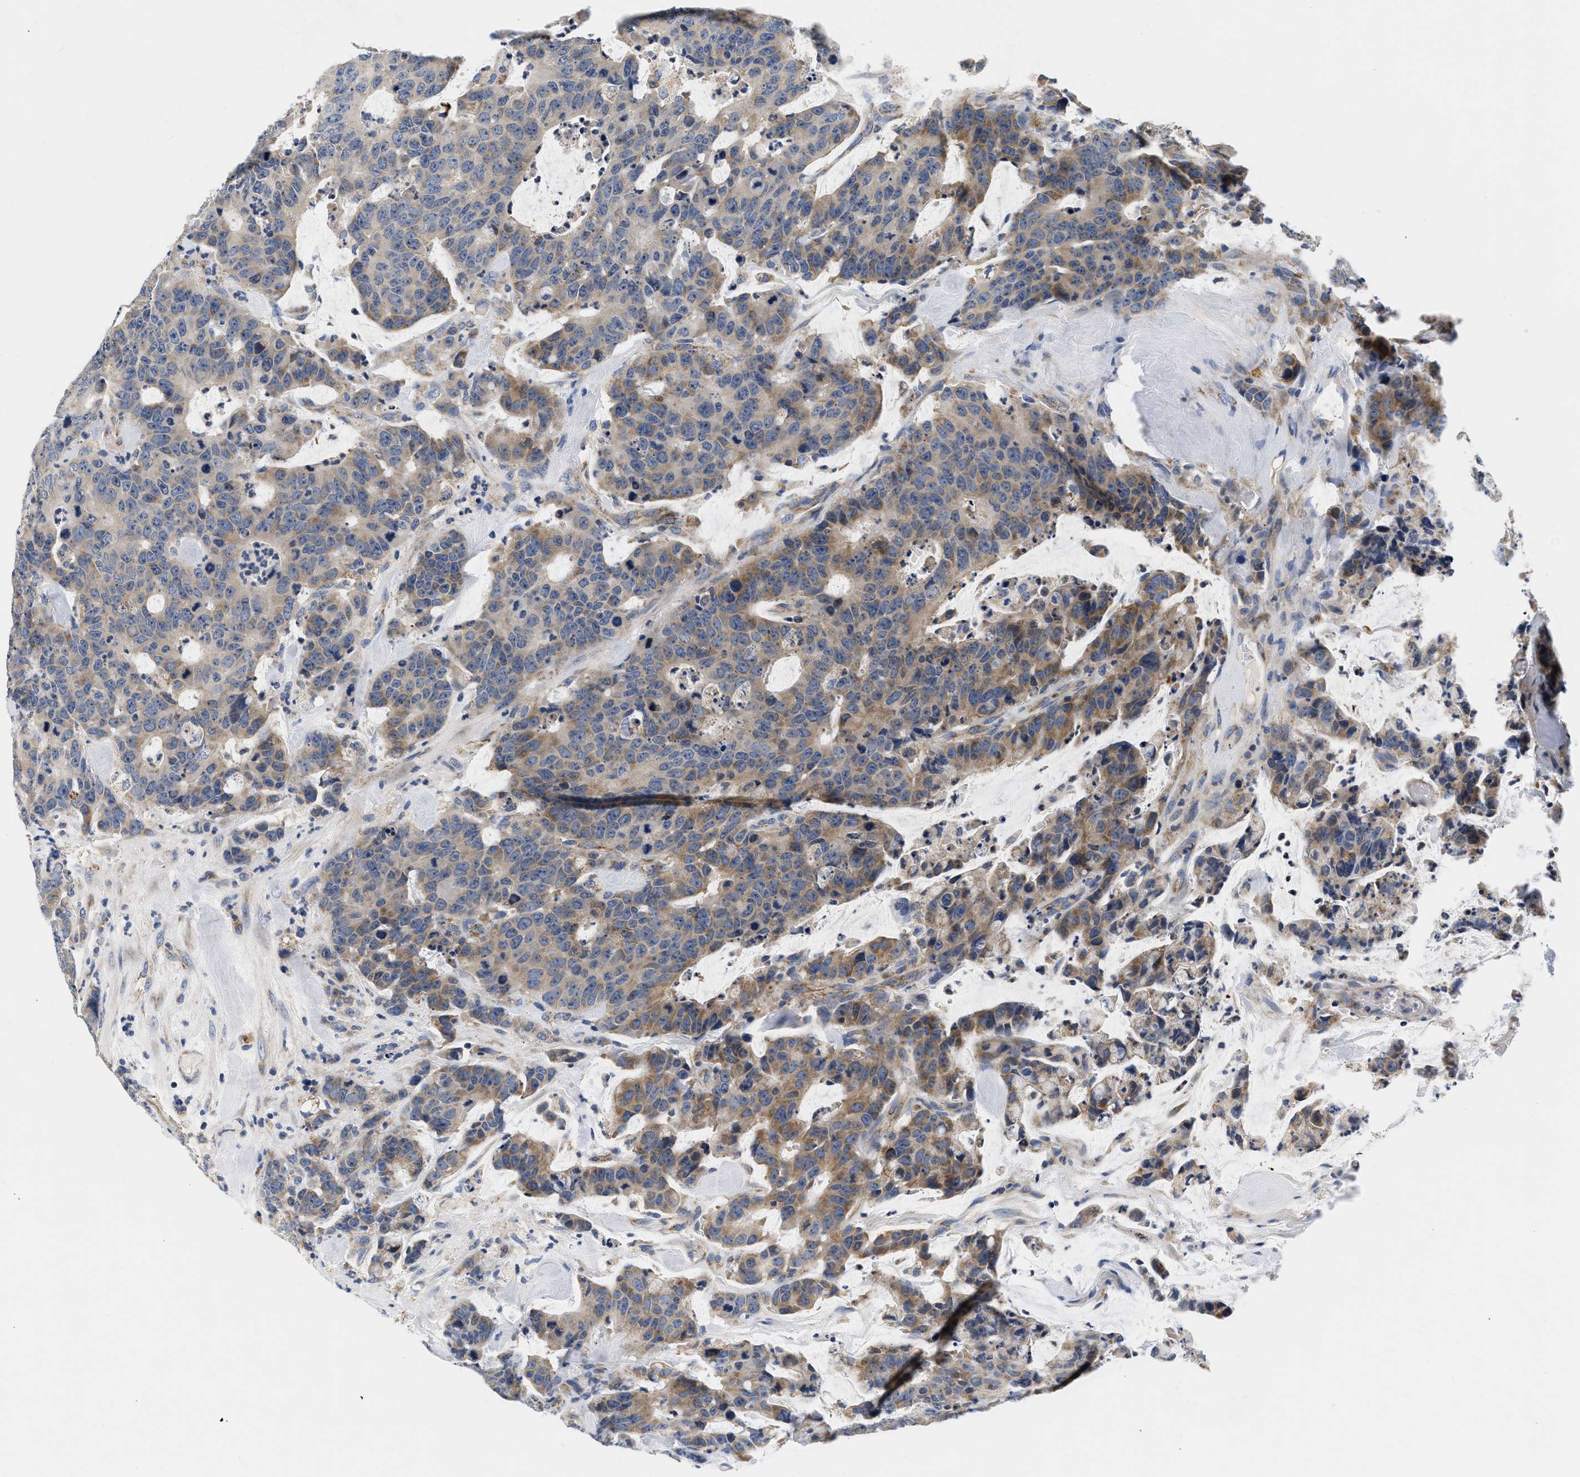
{"staining": {"intensity": "moderate", "quantity": "25%-75%", "location": "cytoplasmic/membranous"}, "tissue": "colorectal cancer", "cell_type": "Tumor cells", "image_type": "cancer", "snomed": [{"axis": "morphology", "description": "Adenocarcinoma, NOS"}, {"axis": "topography", "description": "Colon"}], "caption": "Protein expression analysis of human colorectal cancer reveals moderate cytoplasmic/membranous staining in approximately 25%-75% of tumor cells.", "gene": "PDP1", "patient": {"sex": "female", "age": 86}}